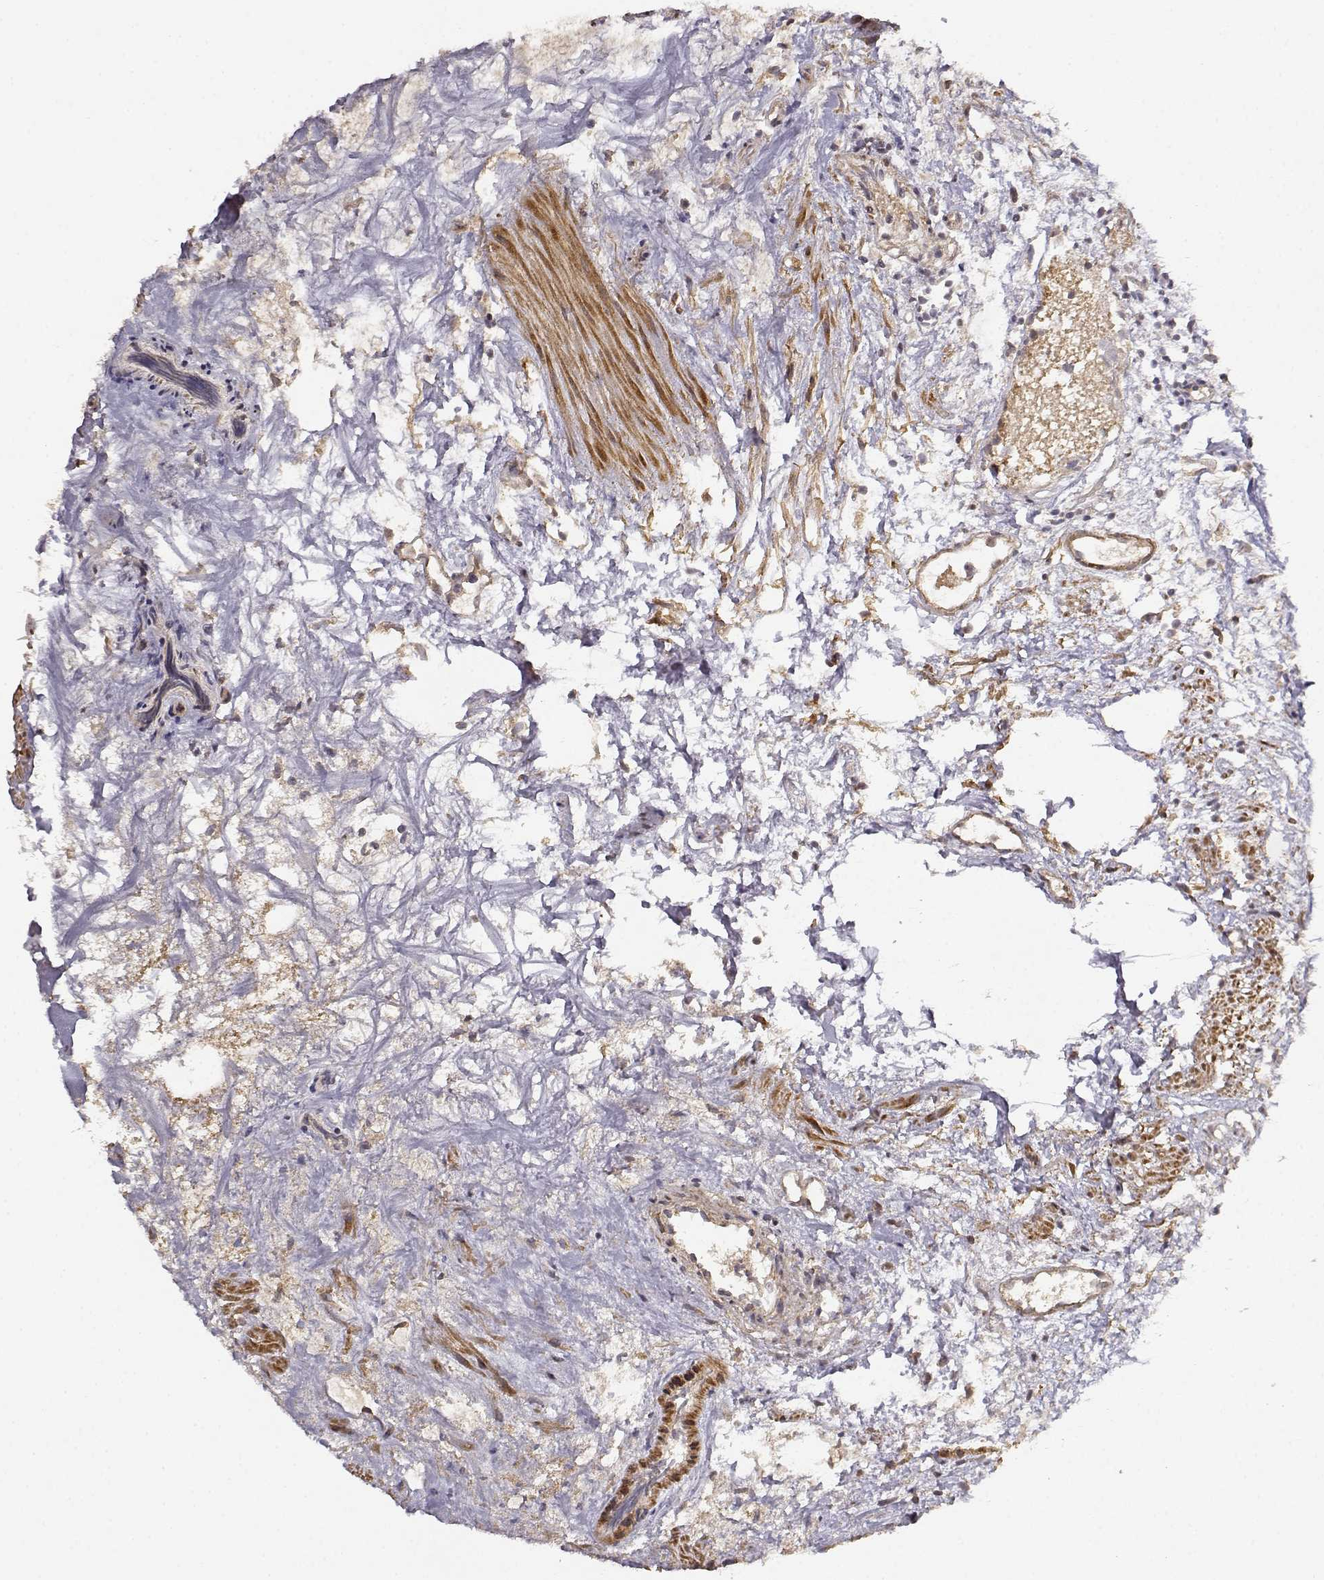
{"staining": {"intensity": "weak", "quantity": ">75%", "location": "cytoplasmic/membranous"}, "tissue": "urothelial cancer", "cell_type": "Tumor cells", "image_type": "cancer", "snomed": [{"axis": "morphology", "description": "Urothelial carcinoma, Low grade"}, {"axis": "topography", "description": "Urinary bladder"}], "caption": "Urothelial carcinoma (low-grade) stained for a protein displays weak cytoplasmic/membranous positivity in tumor cells.", "gene": "PICK1", "patient": {"sex": "male", "age": 70}}